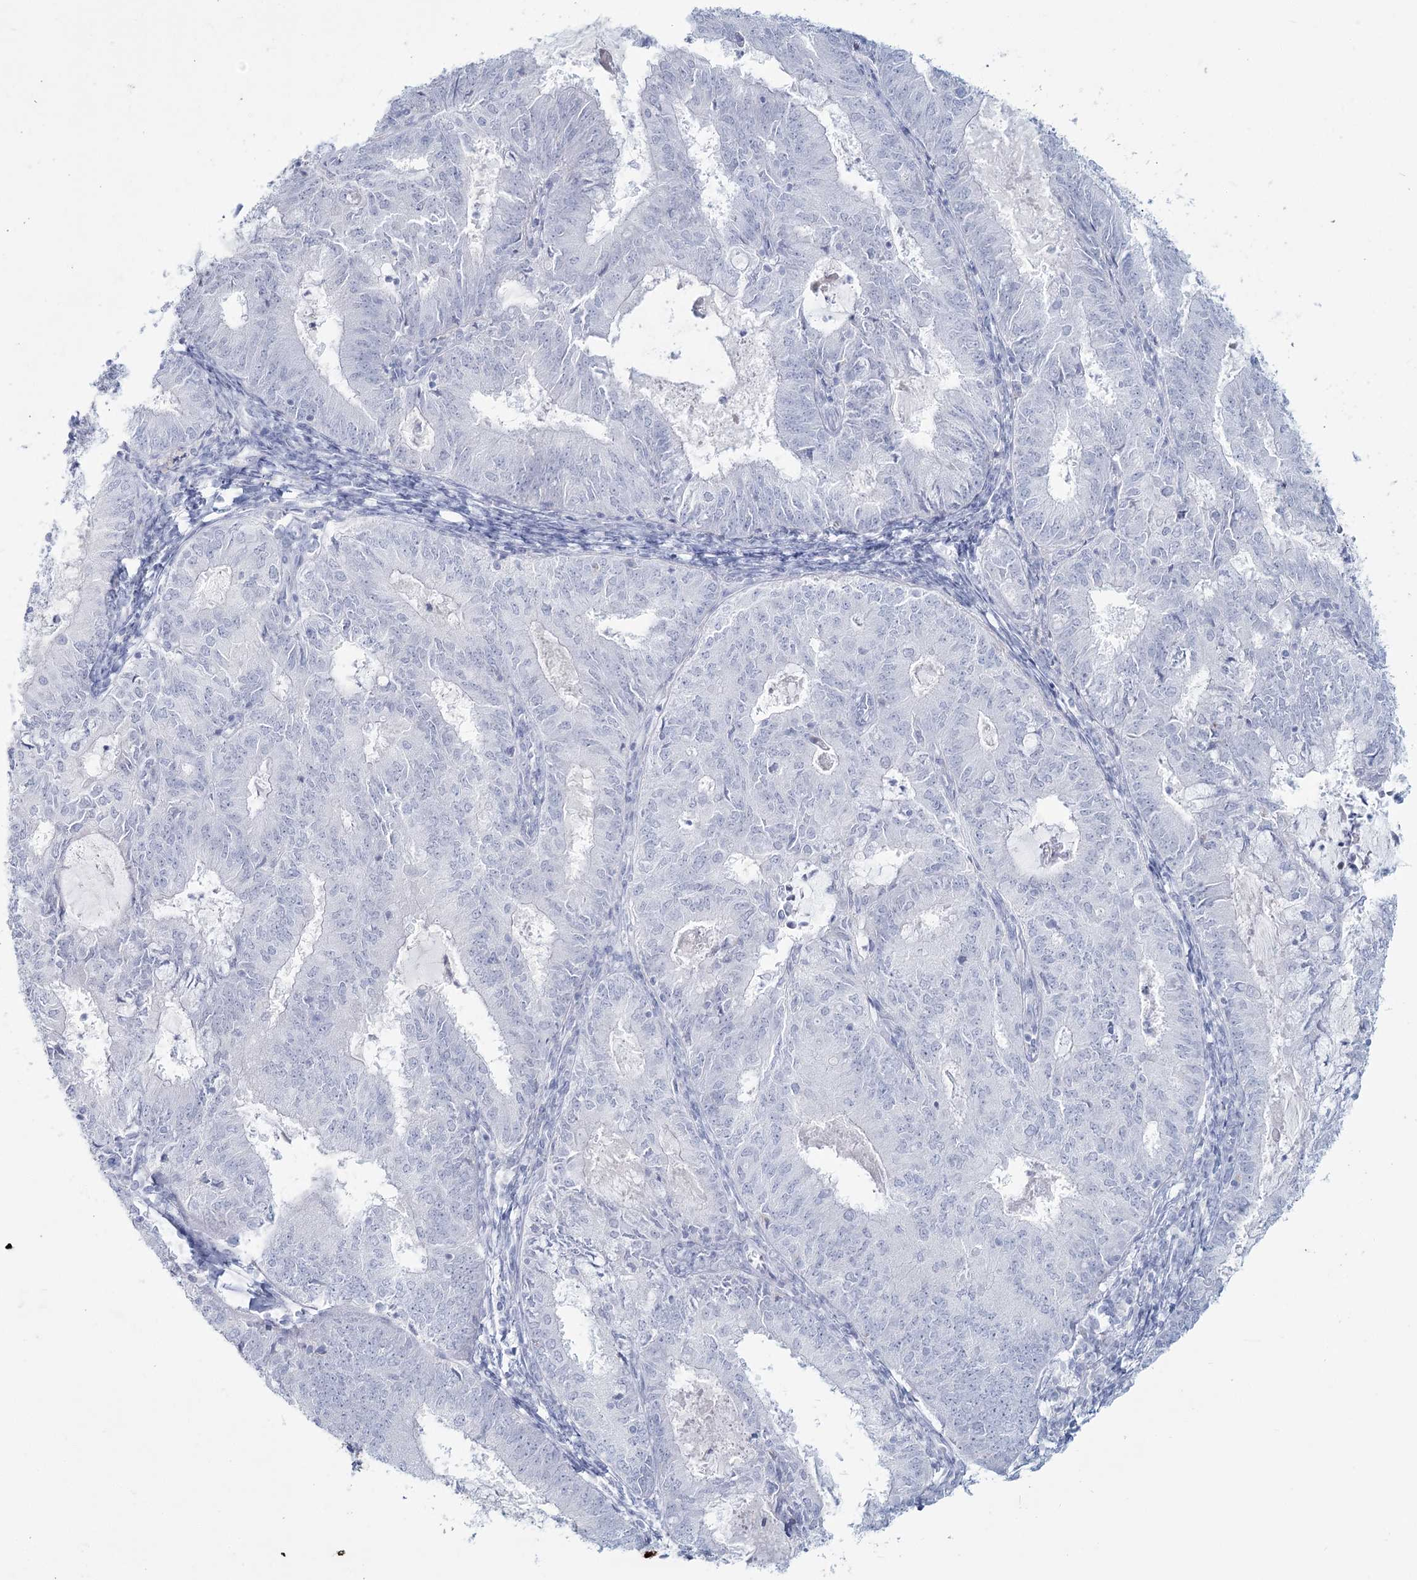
{"staining": {"intensity": "negative", "quantity": "none", "location": "none"}, "tissue": "endometrial cancer", "cell_type": "Tumor cells", "image_type": "cancer", "snomed": [{"axis": "morphology", "description": "Adenocarcinoma, NOS"}, {"axis": "topography", "description": "Endometrium"}], "caption": "Tumor cells show no significant protein positivity in endometrial adenocarcinoma.", "gene": "SLC6A19", "patient": {"sex": "female", "age": 57}}